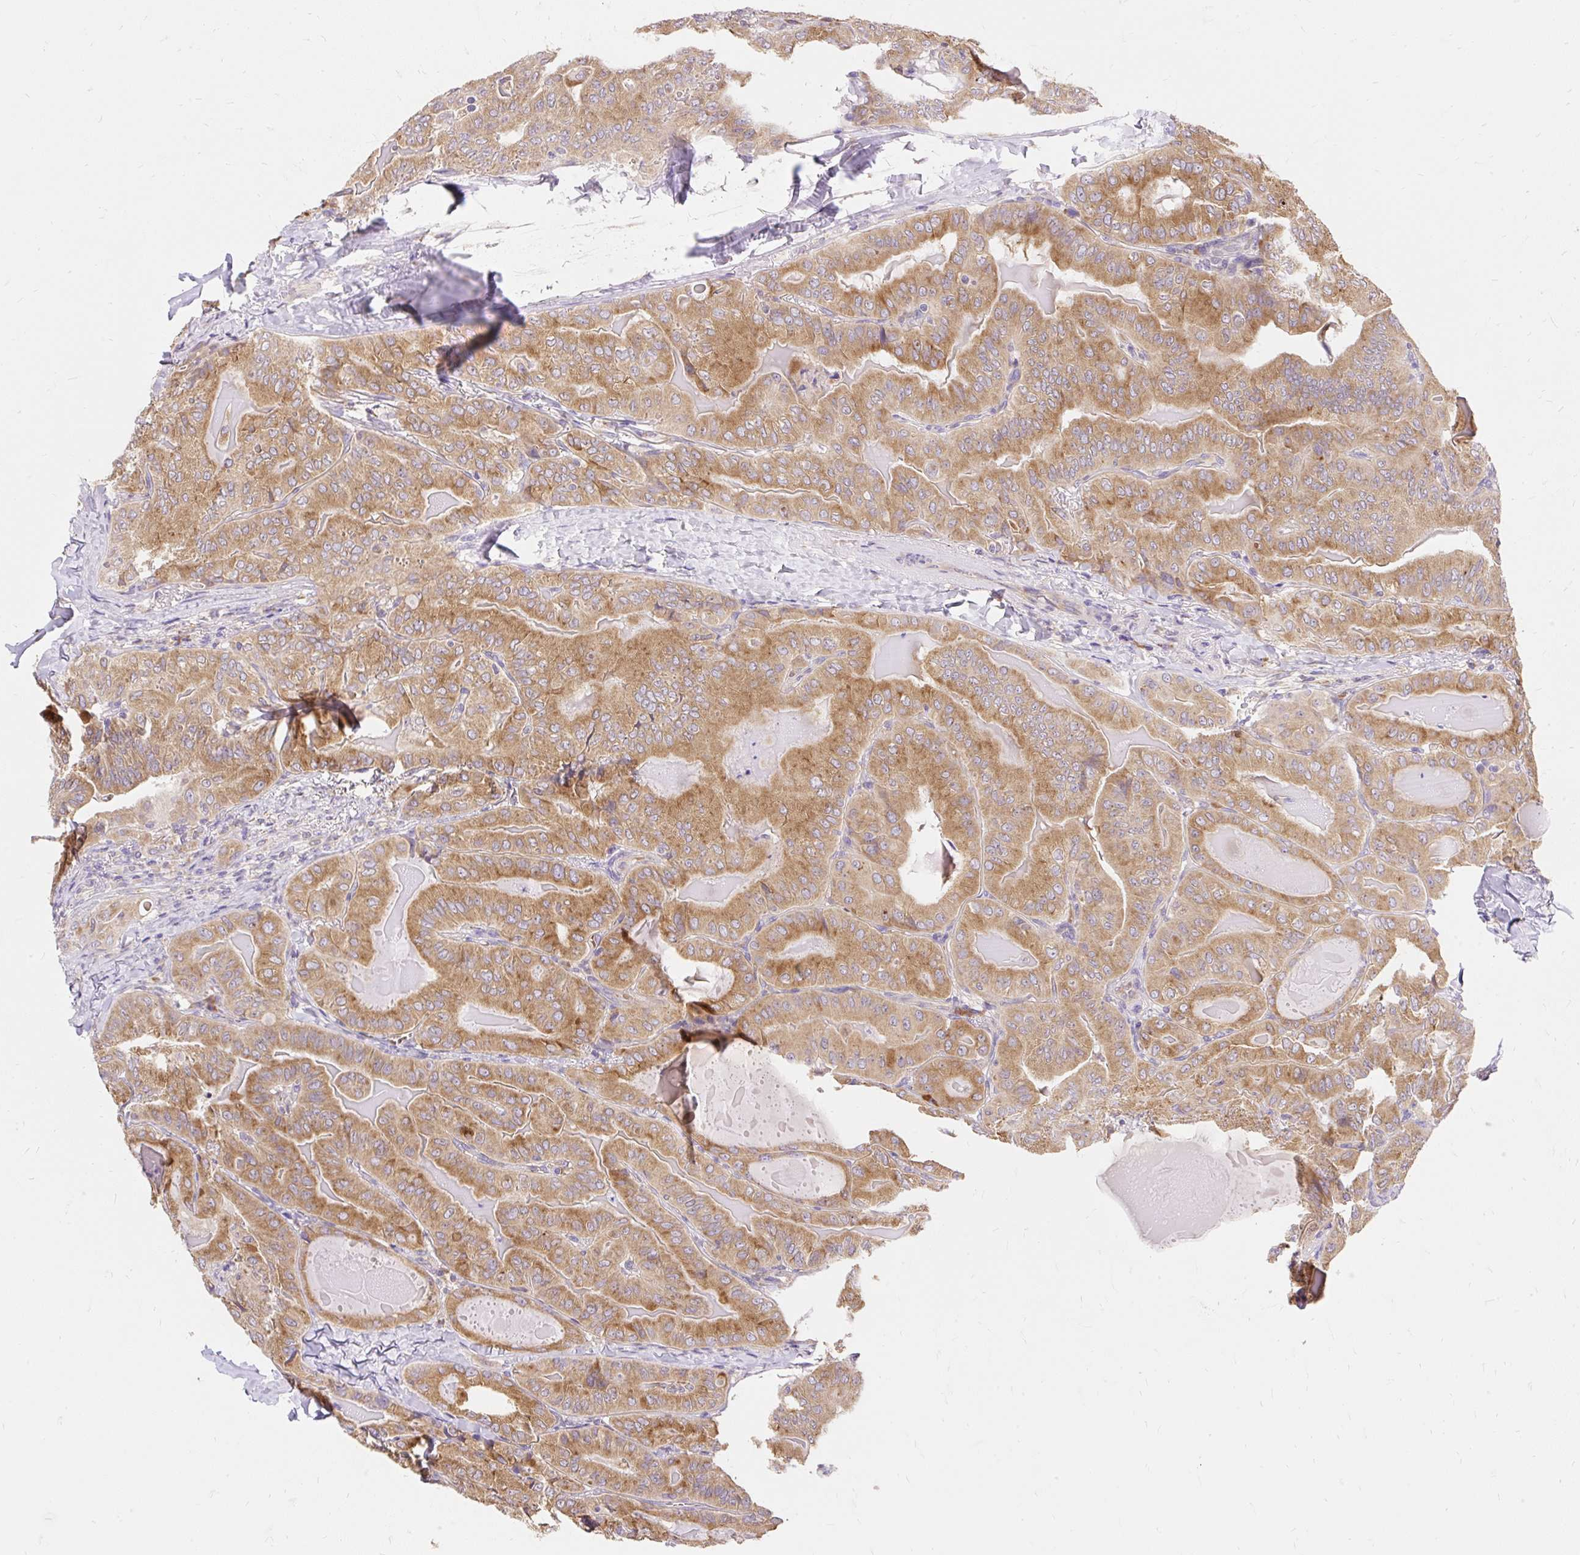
{"staining": {"intensity": "moderate", "quantity": ">75%", "location": "cytoplasmic/membranous"}, "tissue": "thyroid cancer", "cell_type": "Tumor cells", "image_type": "cancer", "snomed": [{"axis": "morphology", "description": "Papillary adenocarcinoma, NOS"}, {"axis": "topography", "description": "Thyroid gland"}], "caption": "Thyroid papillary adenocarcinoma stained for a protein displays moderate cytoplasmic/membranous positivity in tumor cells.", "gene": "SEC63", "patient": {"sex": "female", "age": 68}}